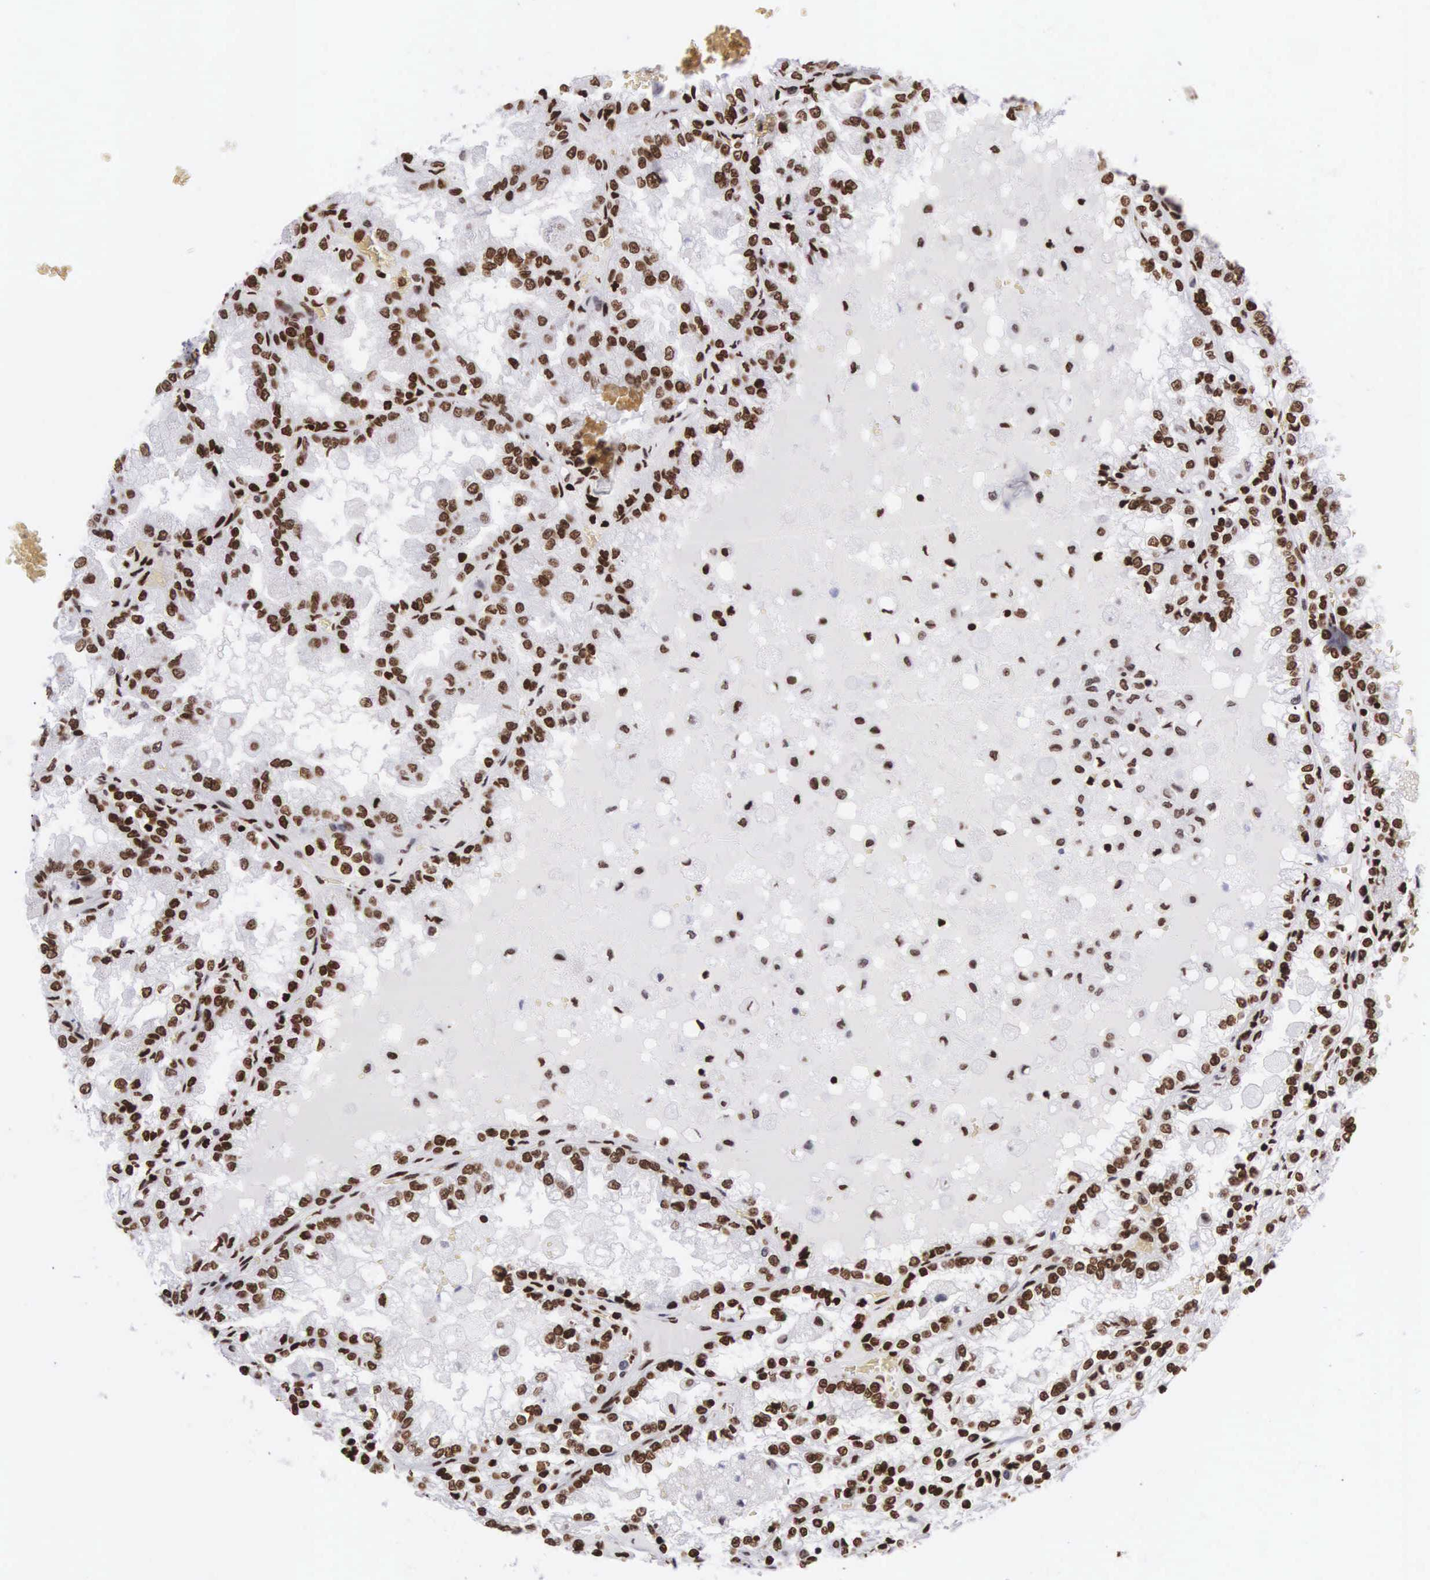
{"staining": {"intensity": "strong", "quantity": ">75%", "location": "nuclear"}, "tissue": "renal cancer", "cell_type": "Tumor cells", "image_type": "cancer", "snomed": [{"axis": "morphology", "description": "Adenocarcinoma, NOS"}, {"axis": "topography", "description": "Kidney"}], "caption": "Human renal cancer stained with a protein marker reveals strong staining in tumor cells.", "gene": "MECP2", "patient": {"sex": "female", "age": 56}}